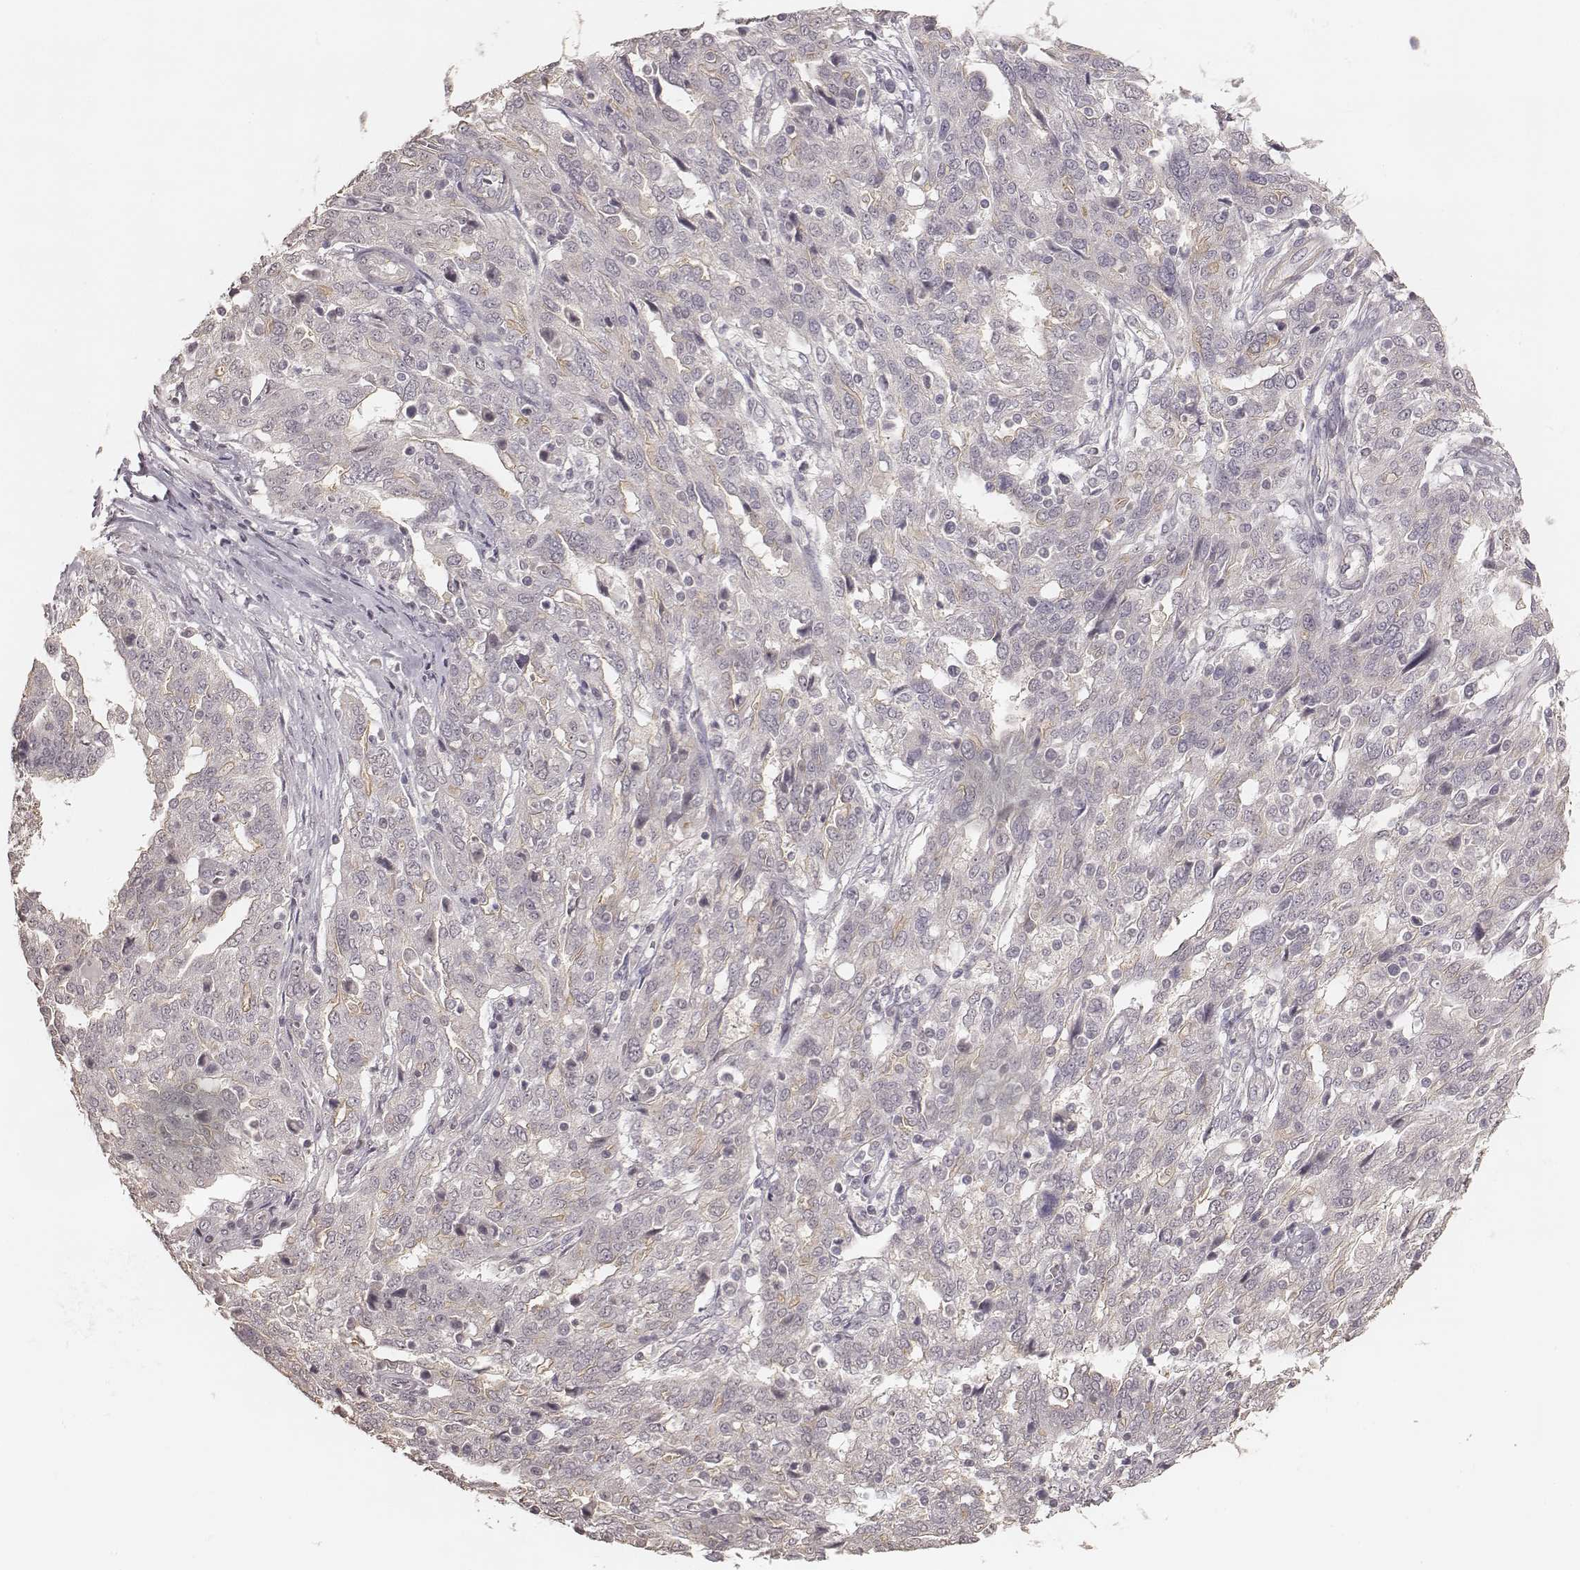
{"staining": {"intensity": "negative", "quantity": "none", "location": "none"}, "tissue": "ovarian cancer", "cell_type": "Tumor cells", "image_type": "cancer", "snomed": [{"axis": "morphology", "description": "Cystadenocarcinoma, serous, NOS"}, {"axis": "topography", "description": "Ovary"}], "caption": "Immunohistochemistry (IHC) of ovarian serous cystadenocarcinoma reveals no positivity in tumor cells. (Immunohistochemistry (IHC), brightfield microscopy, high magnification).", "gene": "LY6K", "patient": {"sex": "female", "age": 67}}